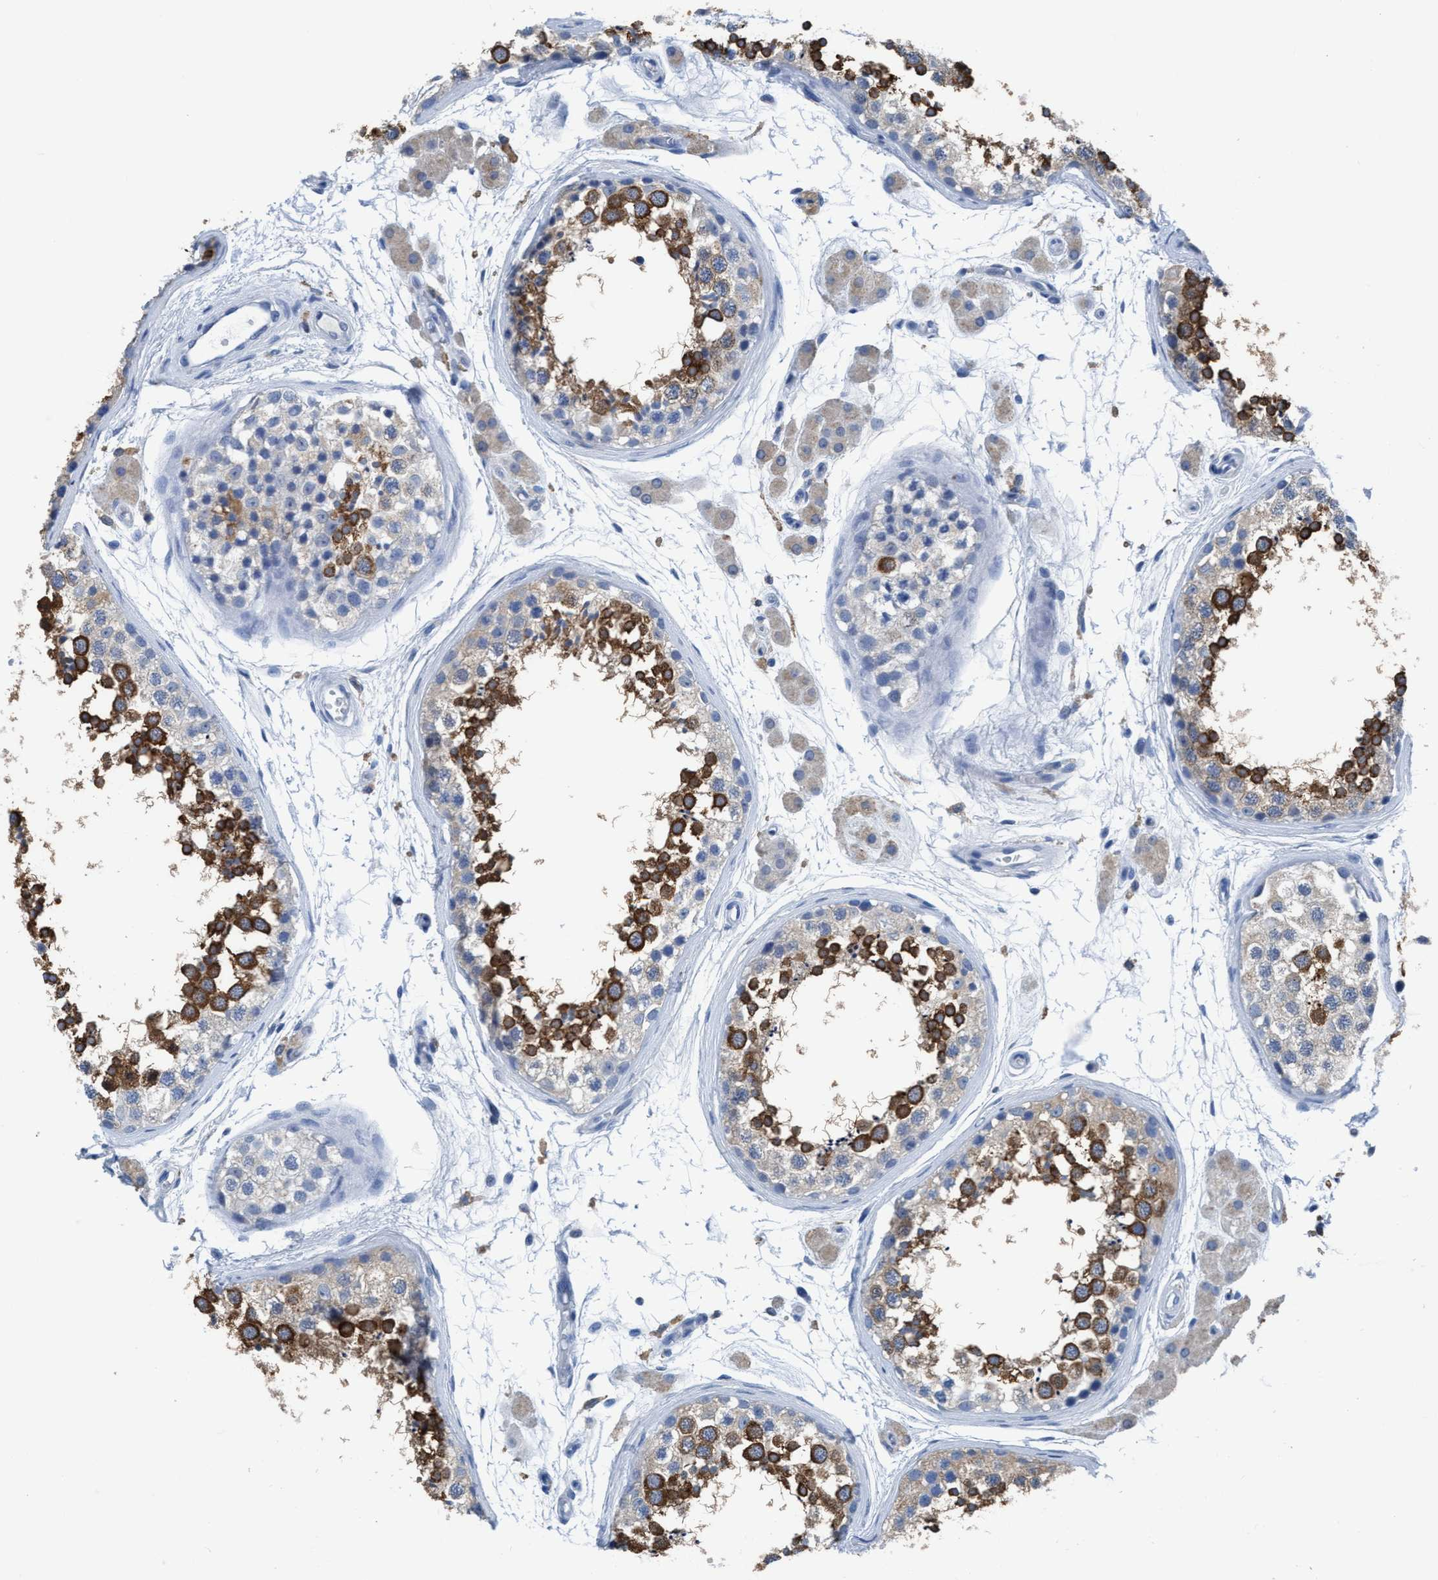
{"staining": {"intensity": "strong", "quantity": "25%-75%", "location": "cytoplasmic/membranous"}, "tissue": "testis", "cell_type": "Cells in seminiferous ducts", "image_type": "normal", "snomed": [{"axis": "morphology", "description": "Normal tissue, NOS"}, {"axis": "topography", "description": "Testis"}], "caption": "Strong cytoplasmic/membranous protein positivity is appreciated in approximately 25%-75% of cells in seminiferous ducts in testis.", "gene": "DNAI1", "patient": {"sex": "male", "age": 56}}